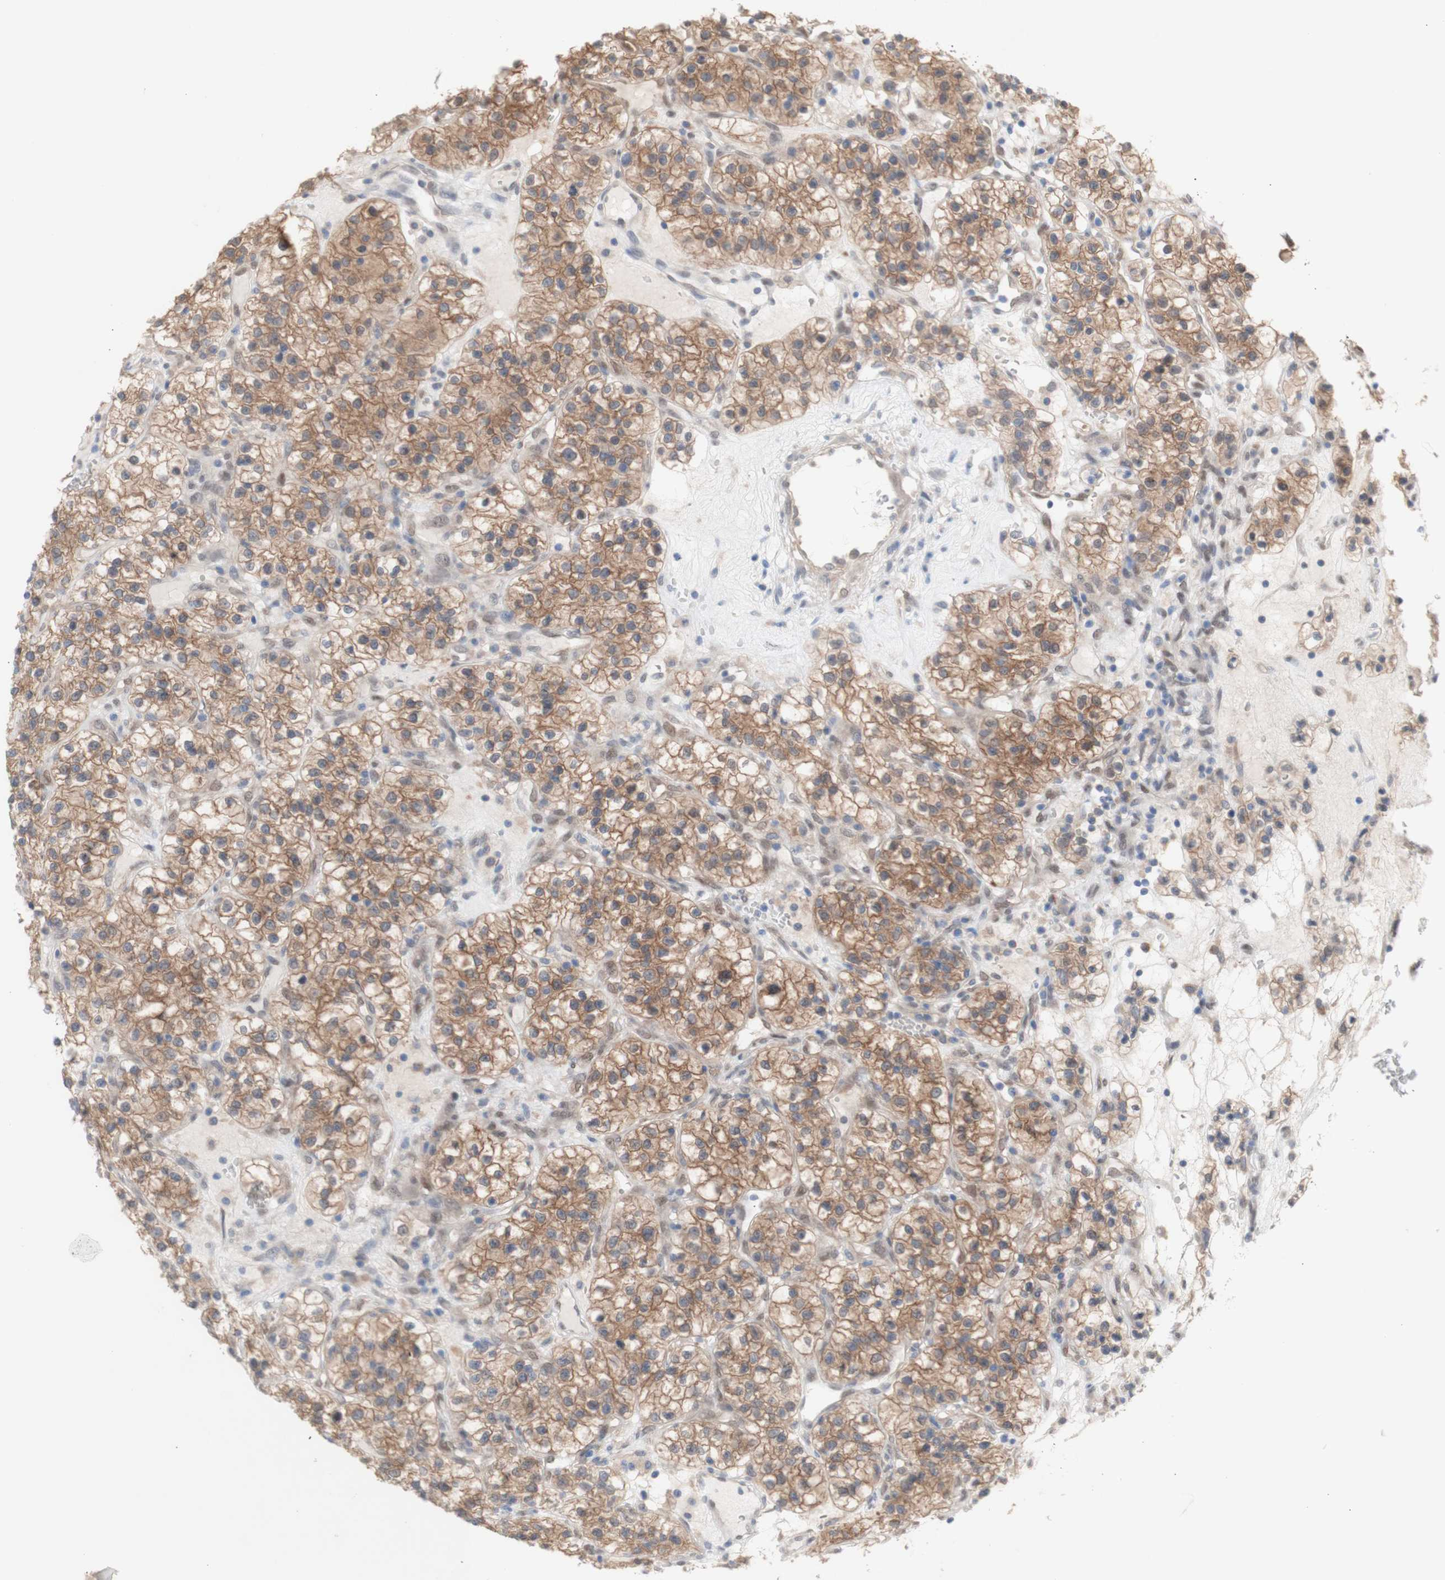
{"staining": {"intensity": "moderate", "quantity": ">75%", "location": "cytoplasmic/membranous"}, "tissue": "renal cancer", "cell_type": "Tumor cells", "image_type": "cancer", "snomed": [{"axis": "morphology", "description": "Adenocarcinoma, NOS"}, {"axis": "topography", "description": "Kidney"}], "caption": "DAB immunohistochemical staining of adenocarcinoma (renal) exhibits moderate cytoplasmic/membranous protein expression in approximately >75% of tumor cells.", "gene": "PRMT5", "patient": {"sex": "female", "age": 57}}